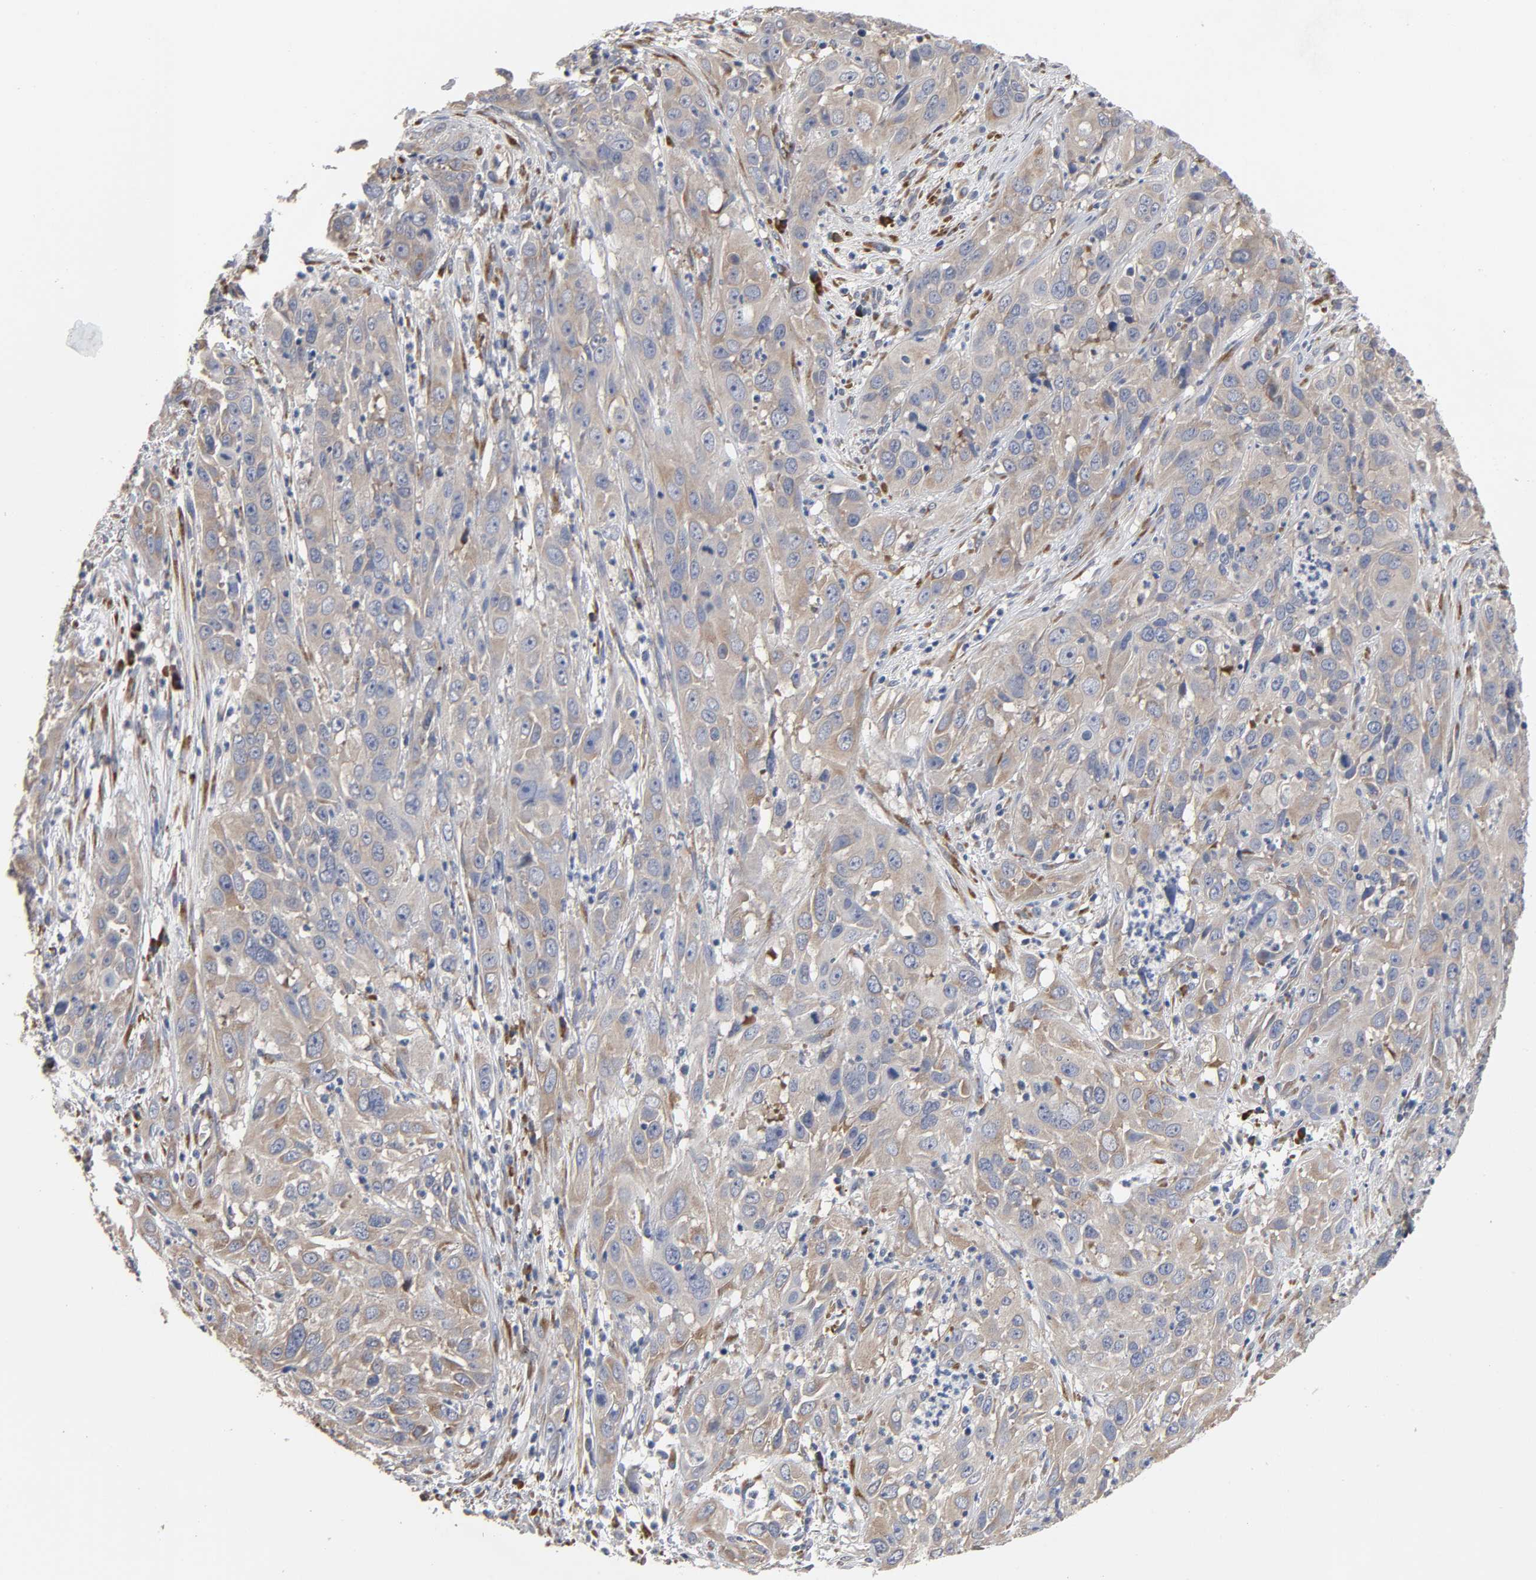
{"staining": {"intensity": "weak", "quantity": ">75%", "location": "cytoplasmic/membranous"}, "tissue": "cervical cancer", "cell_type": "Tumor cells", "image_type": "cancer", "snomed": [{"axis": "morphology", "description": "Squamous cell carcinoma, NOS"}, {"axis": "topography", "description": "Cervix"}], "caption": "Immunohistochemistry (IHC) photomicrograph of human cervical cancer stained for a protein (brown), which shows low levels of weak cytoplasmic/membranous expression in approximately >75% of tumor cells.", "gene": "HDLBP", "patient": {"sex": "female", "age": 32}}